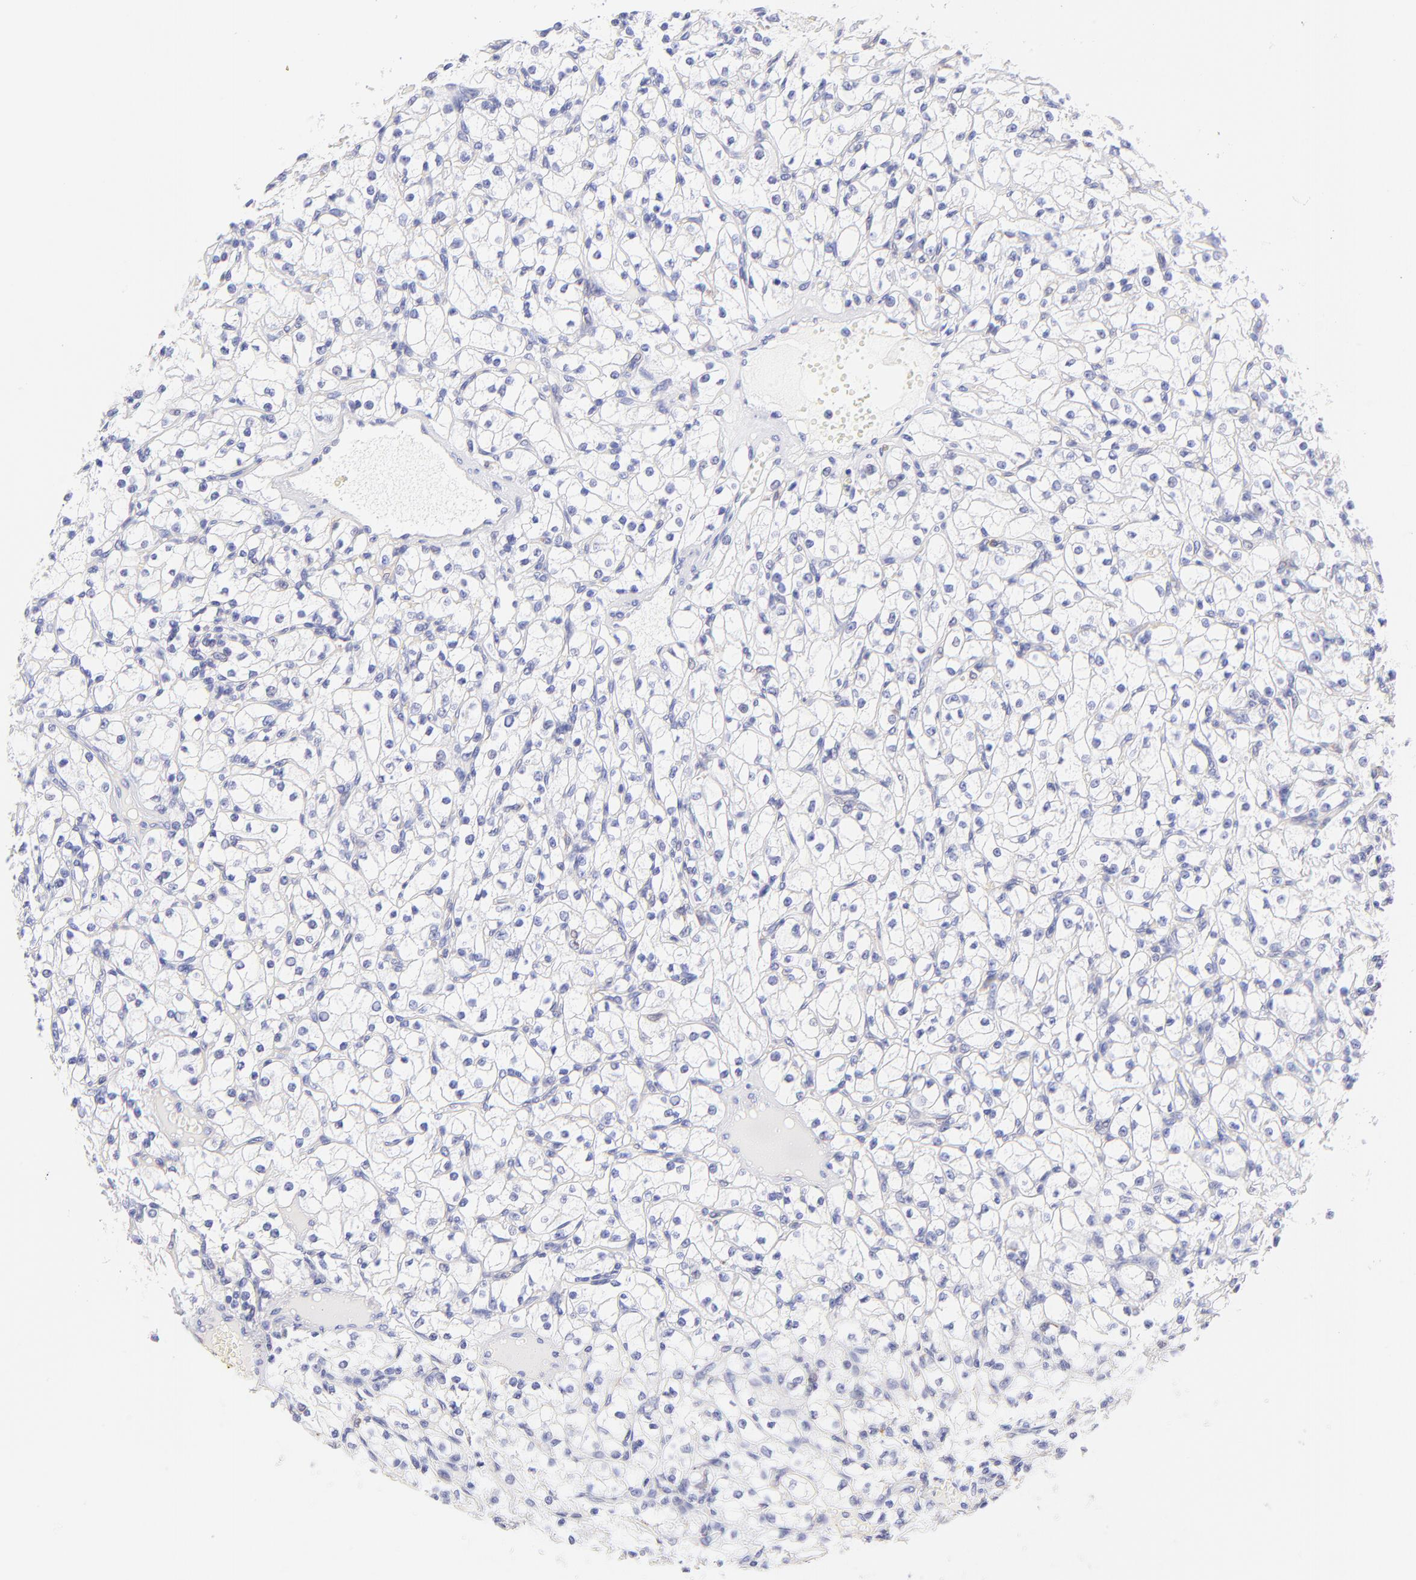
{"staining": {"intensity": "negative", "quantity": "none", "location": "none"}, "tissue": "renal cancer", "cell_type": "Tumor cells", "image_type": "cancer", "snomed": [{"axis": "morphology", "description": "Adenocarcinoma, NOS"}, {"axis": "topography", "description": "Kidney"}], "caption": "Histopathology image shows no protein positivity in tumor cells of renal cancer (adenocarcinoma) tissue.", "gene": "IRAG2", "patient": {"sex": "male", "age": 61}}